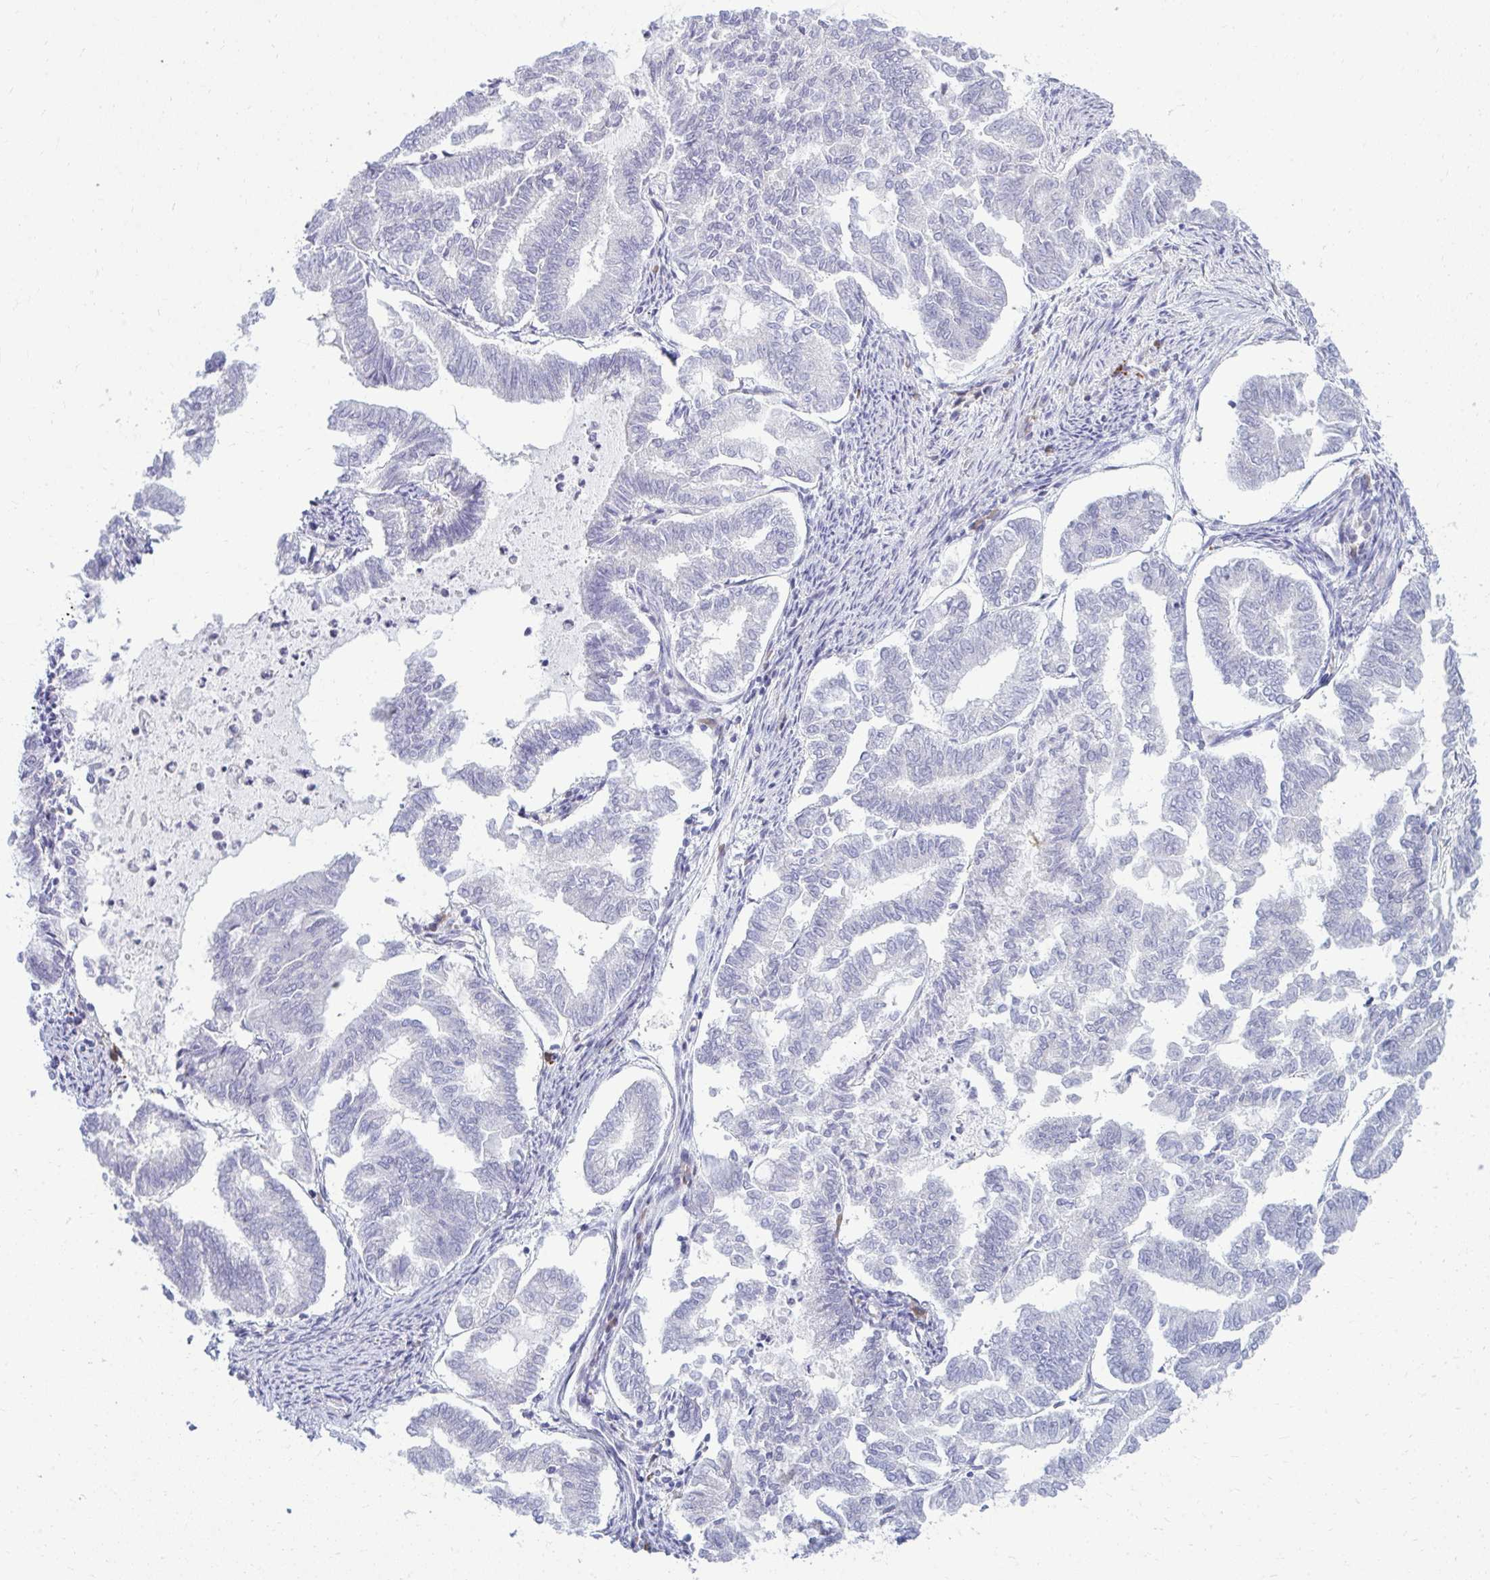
{"staining": {"intensity": "negative", "quantity": "none", "location": "none"}, "tissue": "endometrial cancer", "cell_type": "Tumor cells", "image_type": "cancer", "snomed": [{"axis": "morphology", "description": "Adenocarcinoma, NOS"}, {"axis": "topography", "description": "Endometrium"}], "caption": "IHC of endometrial adenocarcinoma demonstrates no positivity in tumor cells.", "gene": "TSPEAR", "patient": {"sex": "female", "age": 79}}